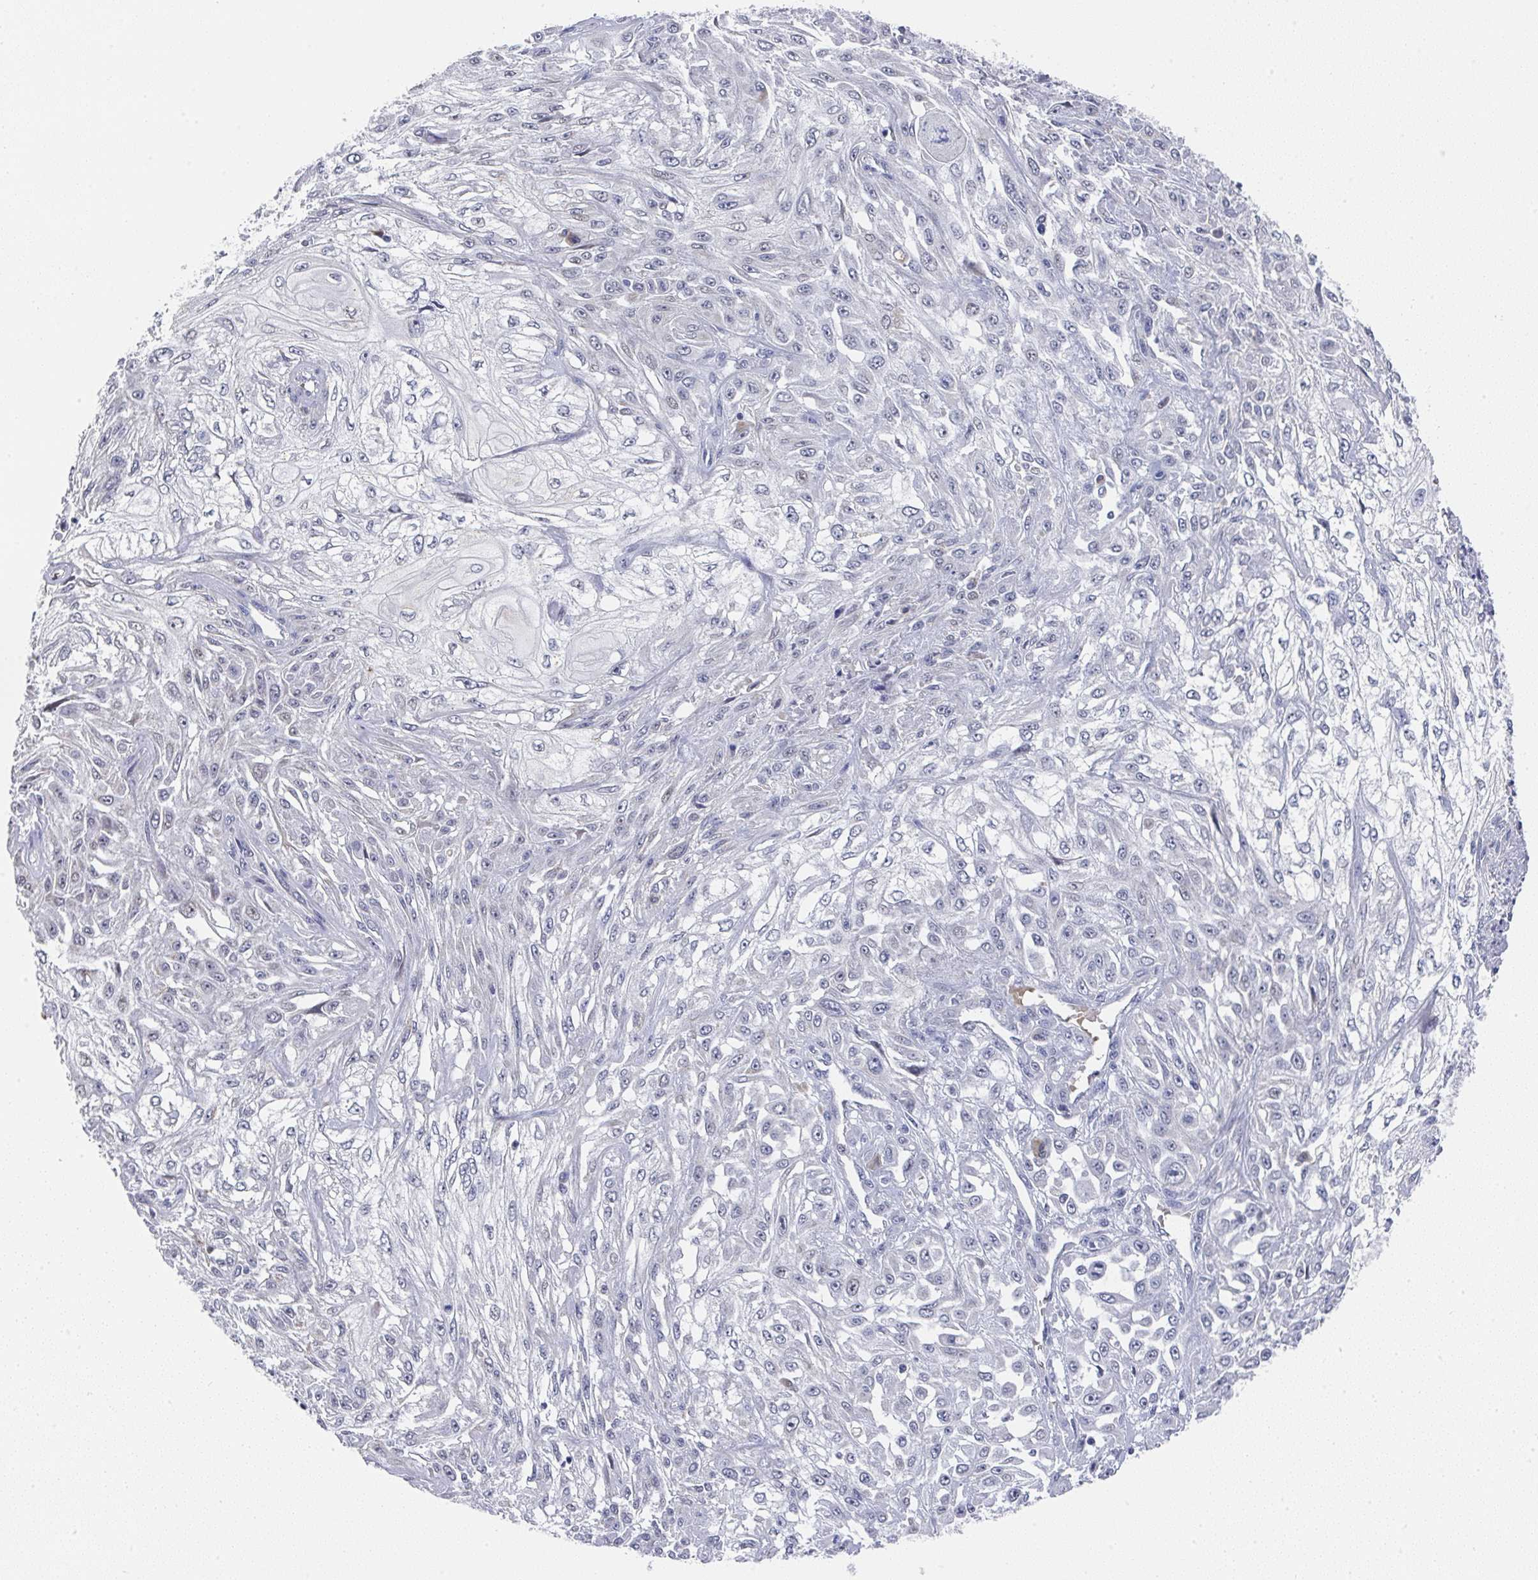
{"staining": {"intensity": "negative", "quantity": "none", "location": "none"}, "tissue": "skin cancer", "cell_type": "Tumor cells", "image_type": "cancer", "snomed": [{"axis": "morphology", "description": "Squamous cell carcinoma, NOS"}, {"axis": "morphology", "description": "Squamous cell carcinoma, metastatic, NOS"}, {"axis": "topography", "description": "Skin"}, {"axis": "topography", "description": "Lymph node"}], "caption": "Immunohistochemistry (IHC) of human squamous cell carcinoma (skin) displays no expression in tumor cells.", "gene": "NCF1", "patient": {"sex": "male", "age": 75}}